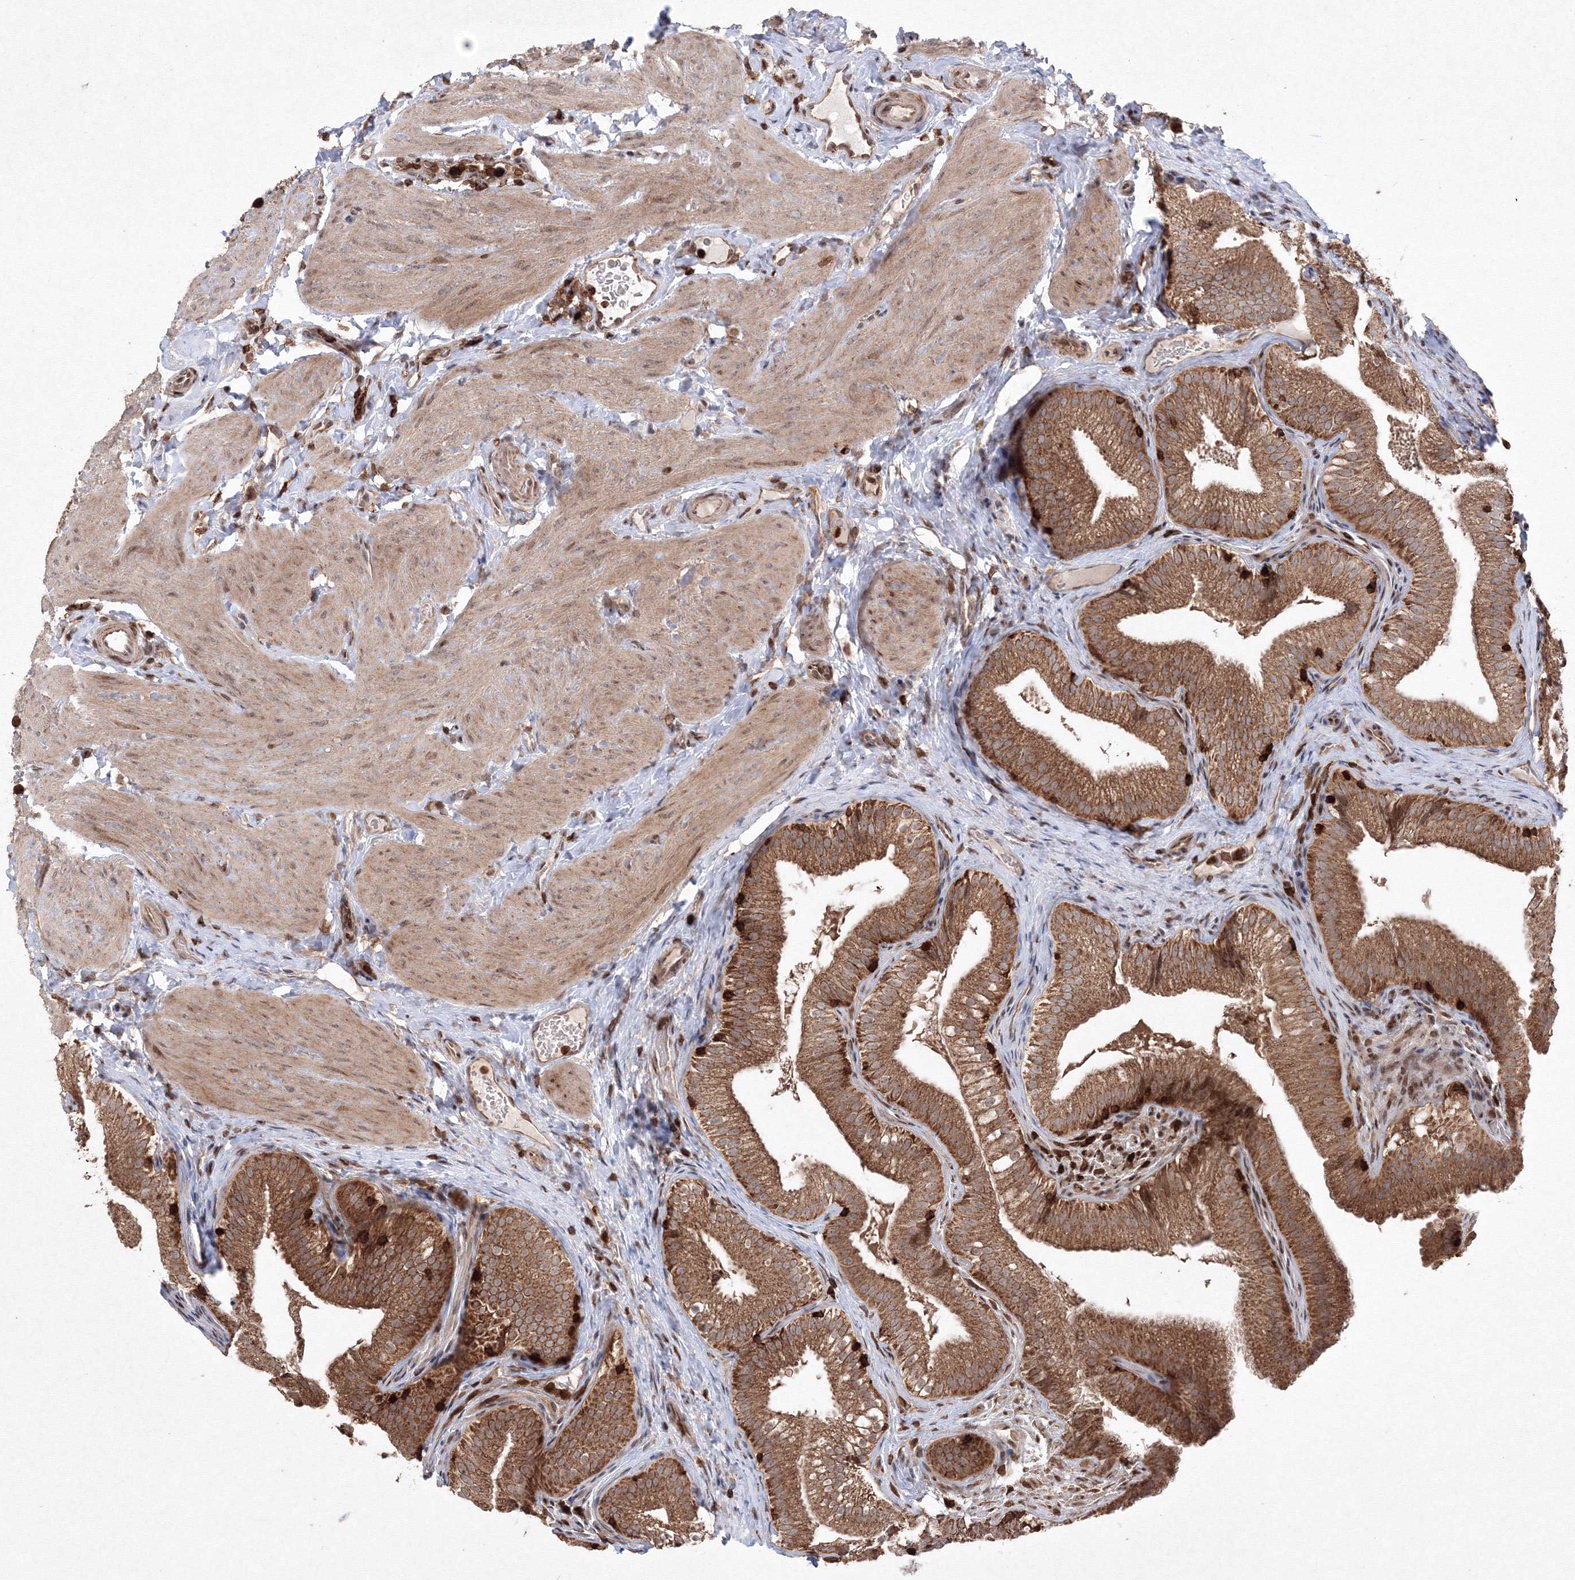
{"staining": {"intensity": "moderate", "quantity": ">75%", "location": "cytoplasmic/membranous,nuclear"}, "tissue": "gallbladder", "cell_type": "Glandular cells", "image_type": "normal", "snomed": [{"axis": "morphology", "description": "Normal tissue, NOS"}, {"axis": "topography", "description": "Gallbladder"}], "caption": "Moderate cytoplasmic/membranous,nuclear positivity for a protein is seen in approximately >75% of glandular cells of normal gallbladder using immunohistochemistry (IHC).", "gene": "MKRN2", "patient": {"sex": "female", "age": 30}}